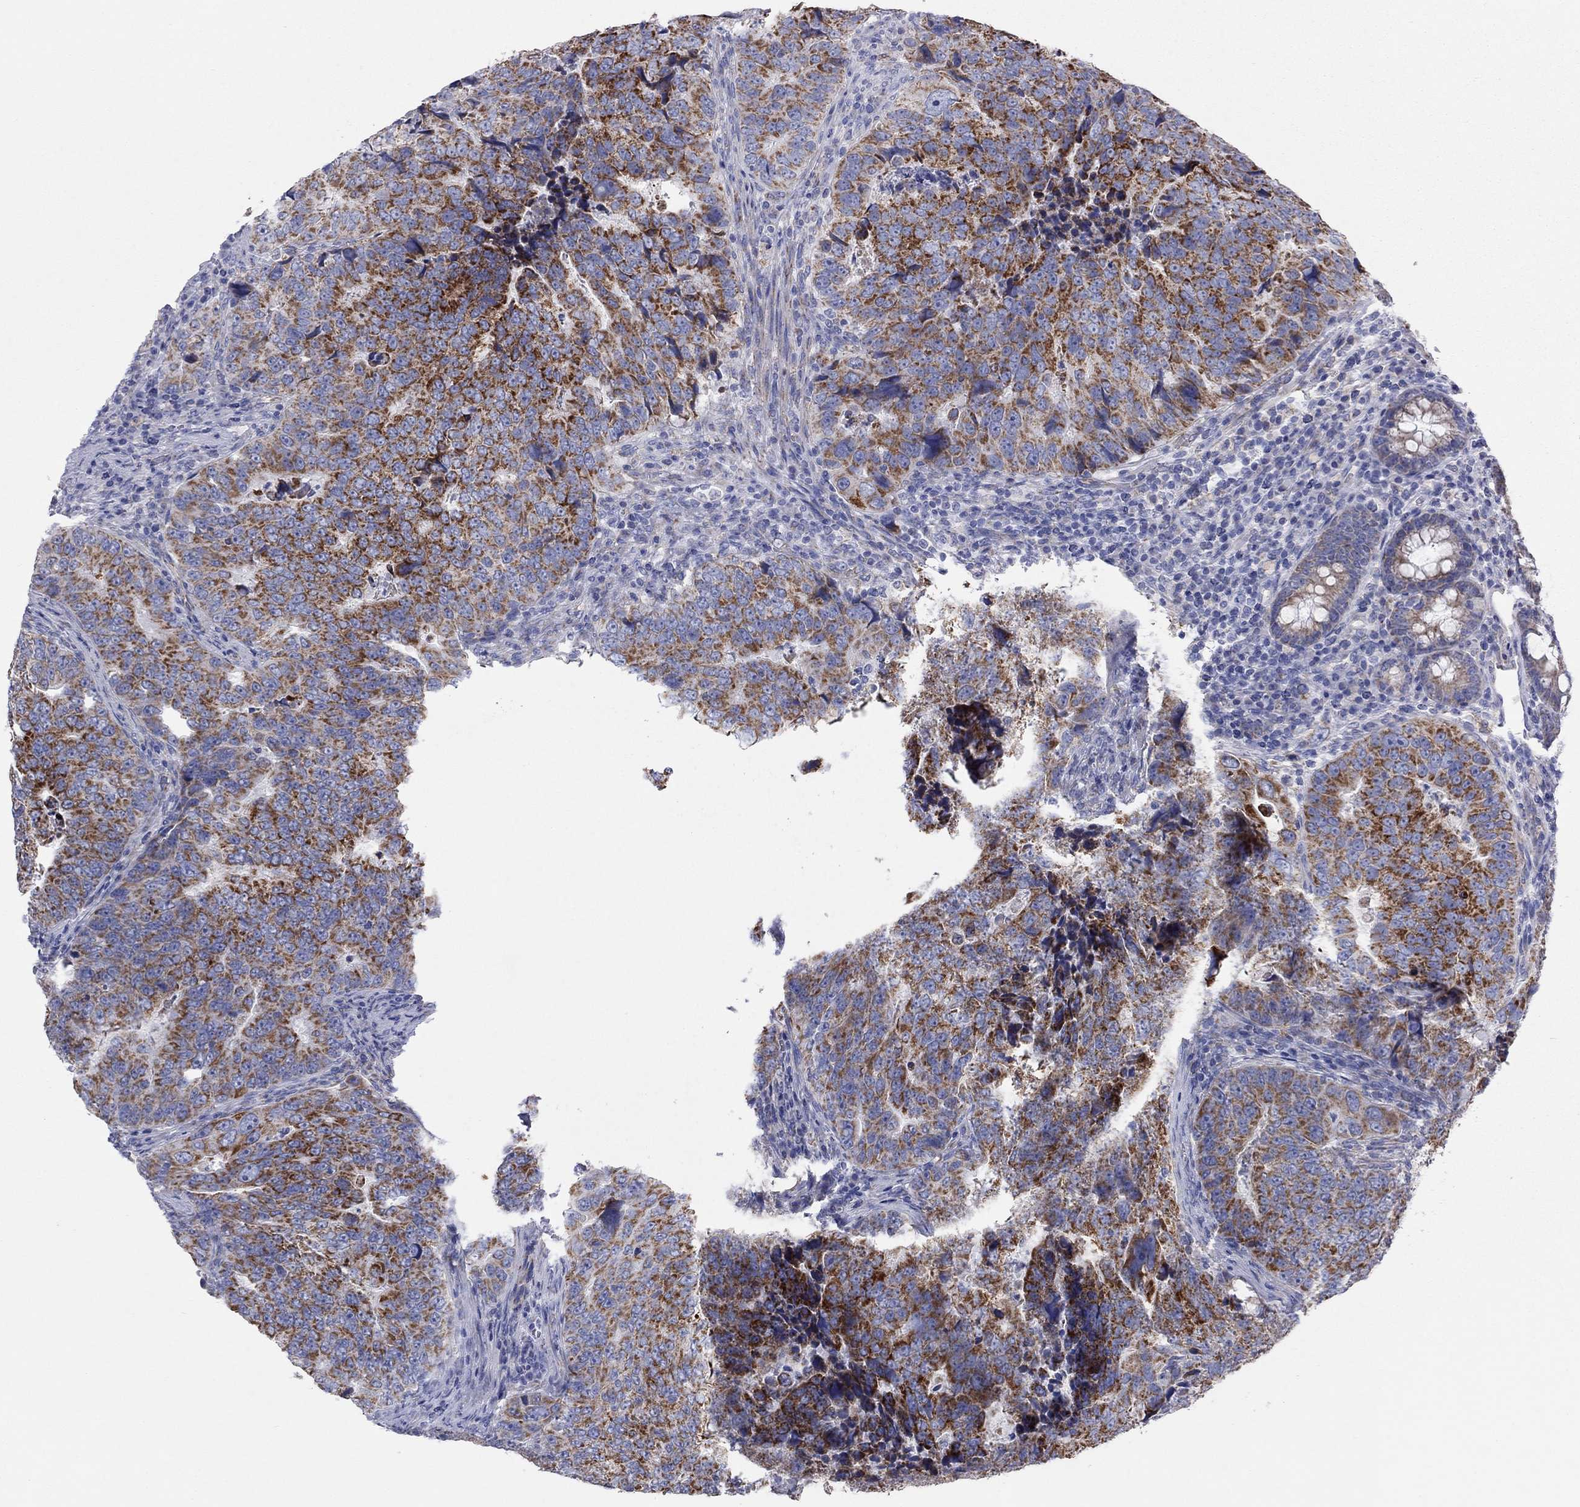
{"staining": {"intensity": "strong", "quantity": "25%-75%", "location": "cytoplasmic/membranous"}, "tissue": "colorectal cancer", "cell_type": "Tumor cells", "image_type": "cancer", "snomed": [{"axis": "morphology", "description": "Adenocarcinoma, NOS"}, {"axis": "topography", "description": "Colon"}], "caption": "Colorectal cancer (adenocarcinoma) tissue displays strong cytoplasmic/membranous expression in approximately 25%-75% of tumor cells The protein of interest is shown in brown color, while the nuclei are stained blue.", "gene": "MGST3", "patient": {"sex": "female", "age": 72}}